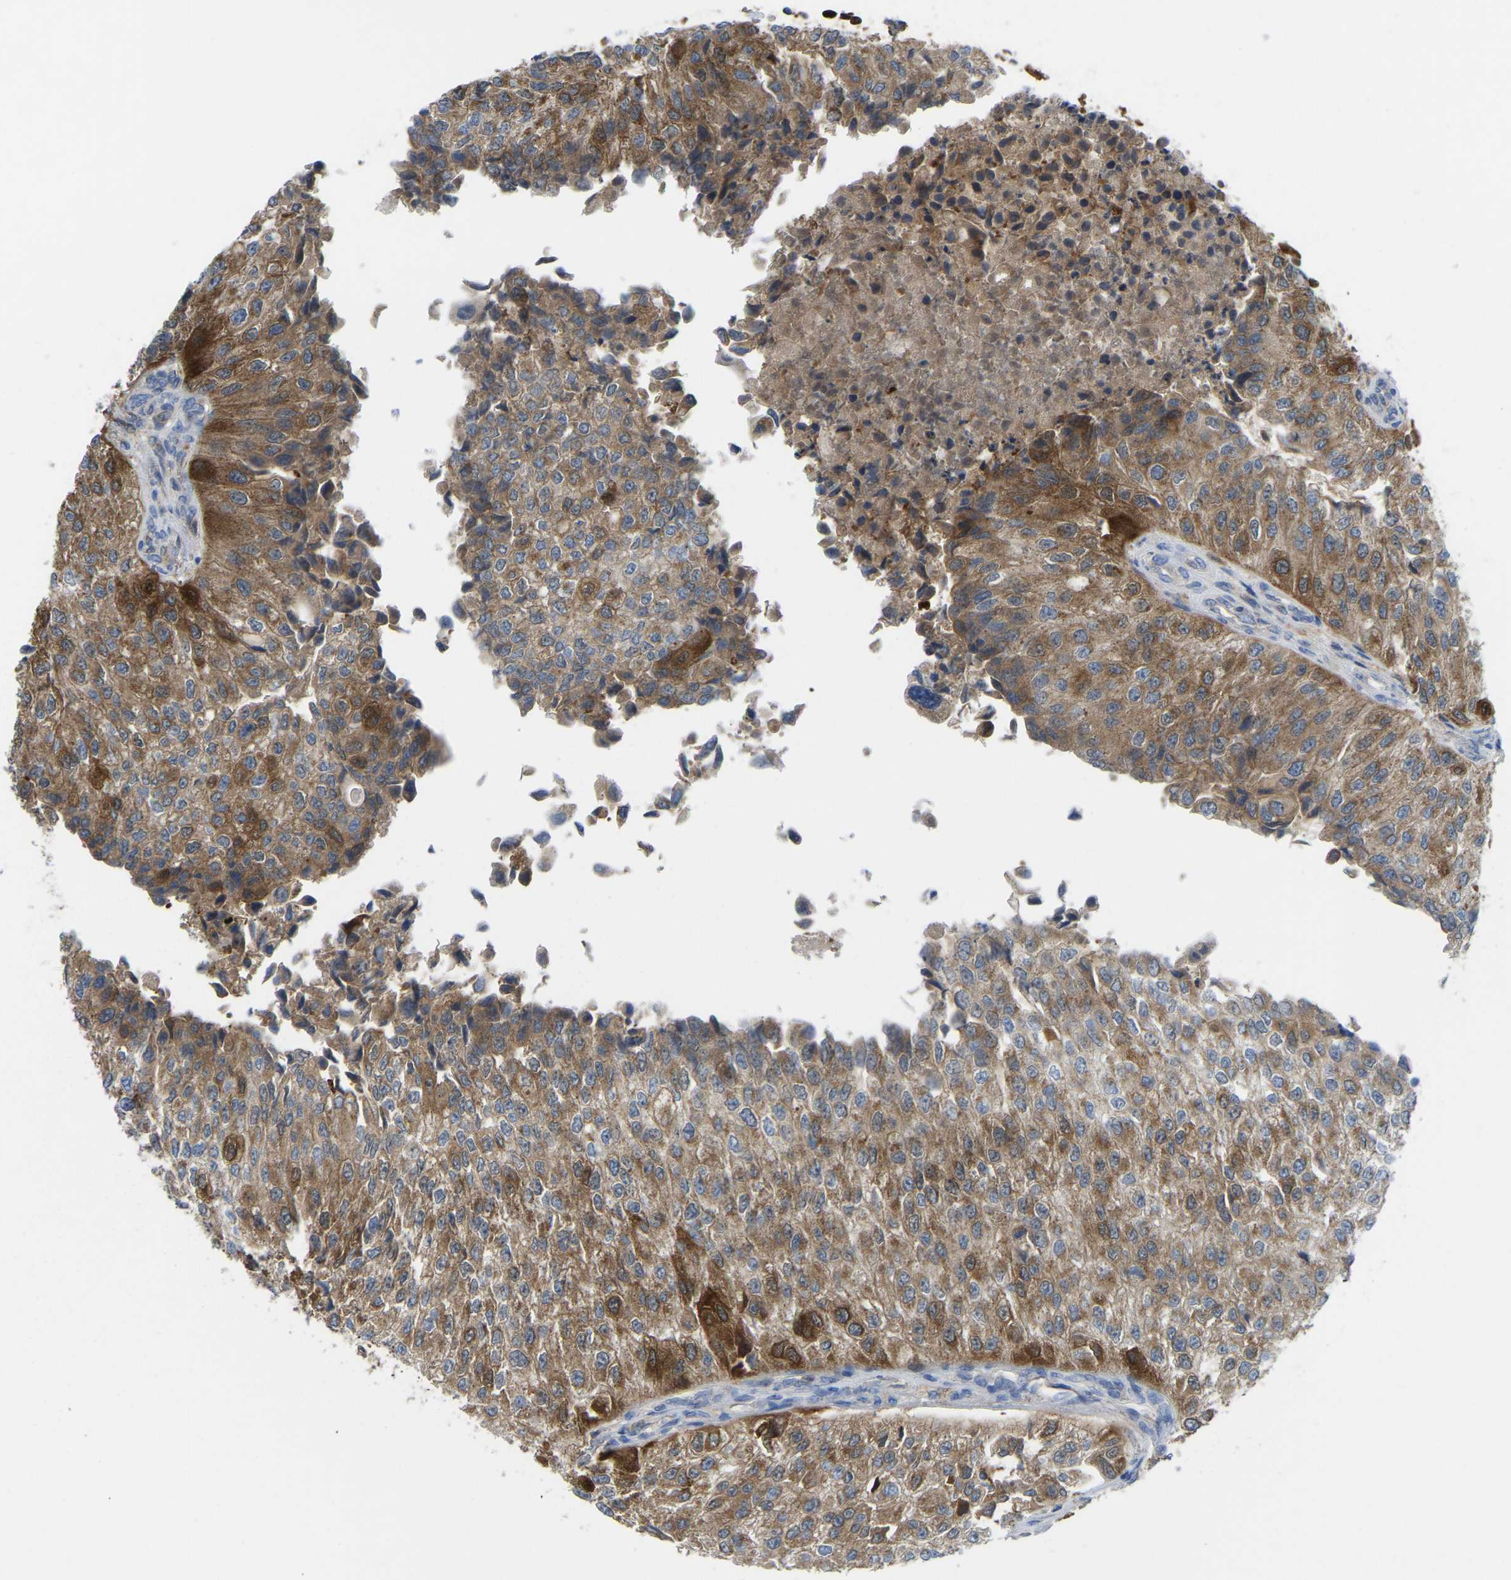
{"staining": {"intensity": "moderate", "quantity": ">75%", "location": "cytoplasmic/membranous"}, "tissue": "urothelial cancer", "cell_type": "Tumor cells", "image_type": "cancer", "snomed": [{"axis": "morphology", "description": "Urothelial carcinoma, High grade"}, {"axis": "topography", "description": "Kidney"}, {"axis": "topography", "description": "Urinary bladder"}], "caption": "A micrograph showing moderate cytoplasmic/membranous expression in approximately >75% of tumor cells in urothelial cancer, as visualized by brown immunohistochemical staining.", "gene": "SERPINB5", "patient": {"sex": "male", "age": 77}}